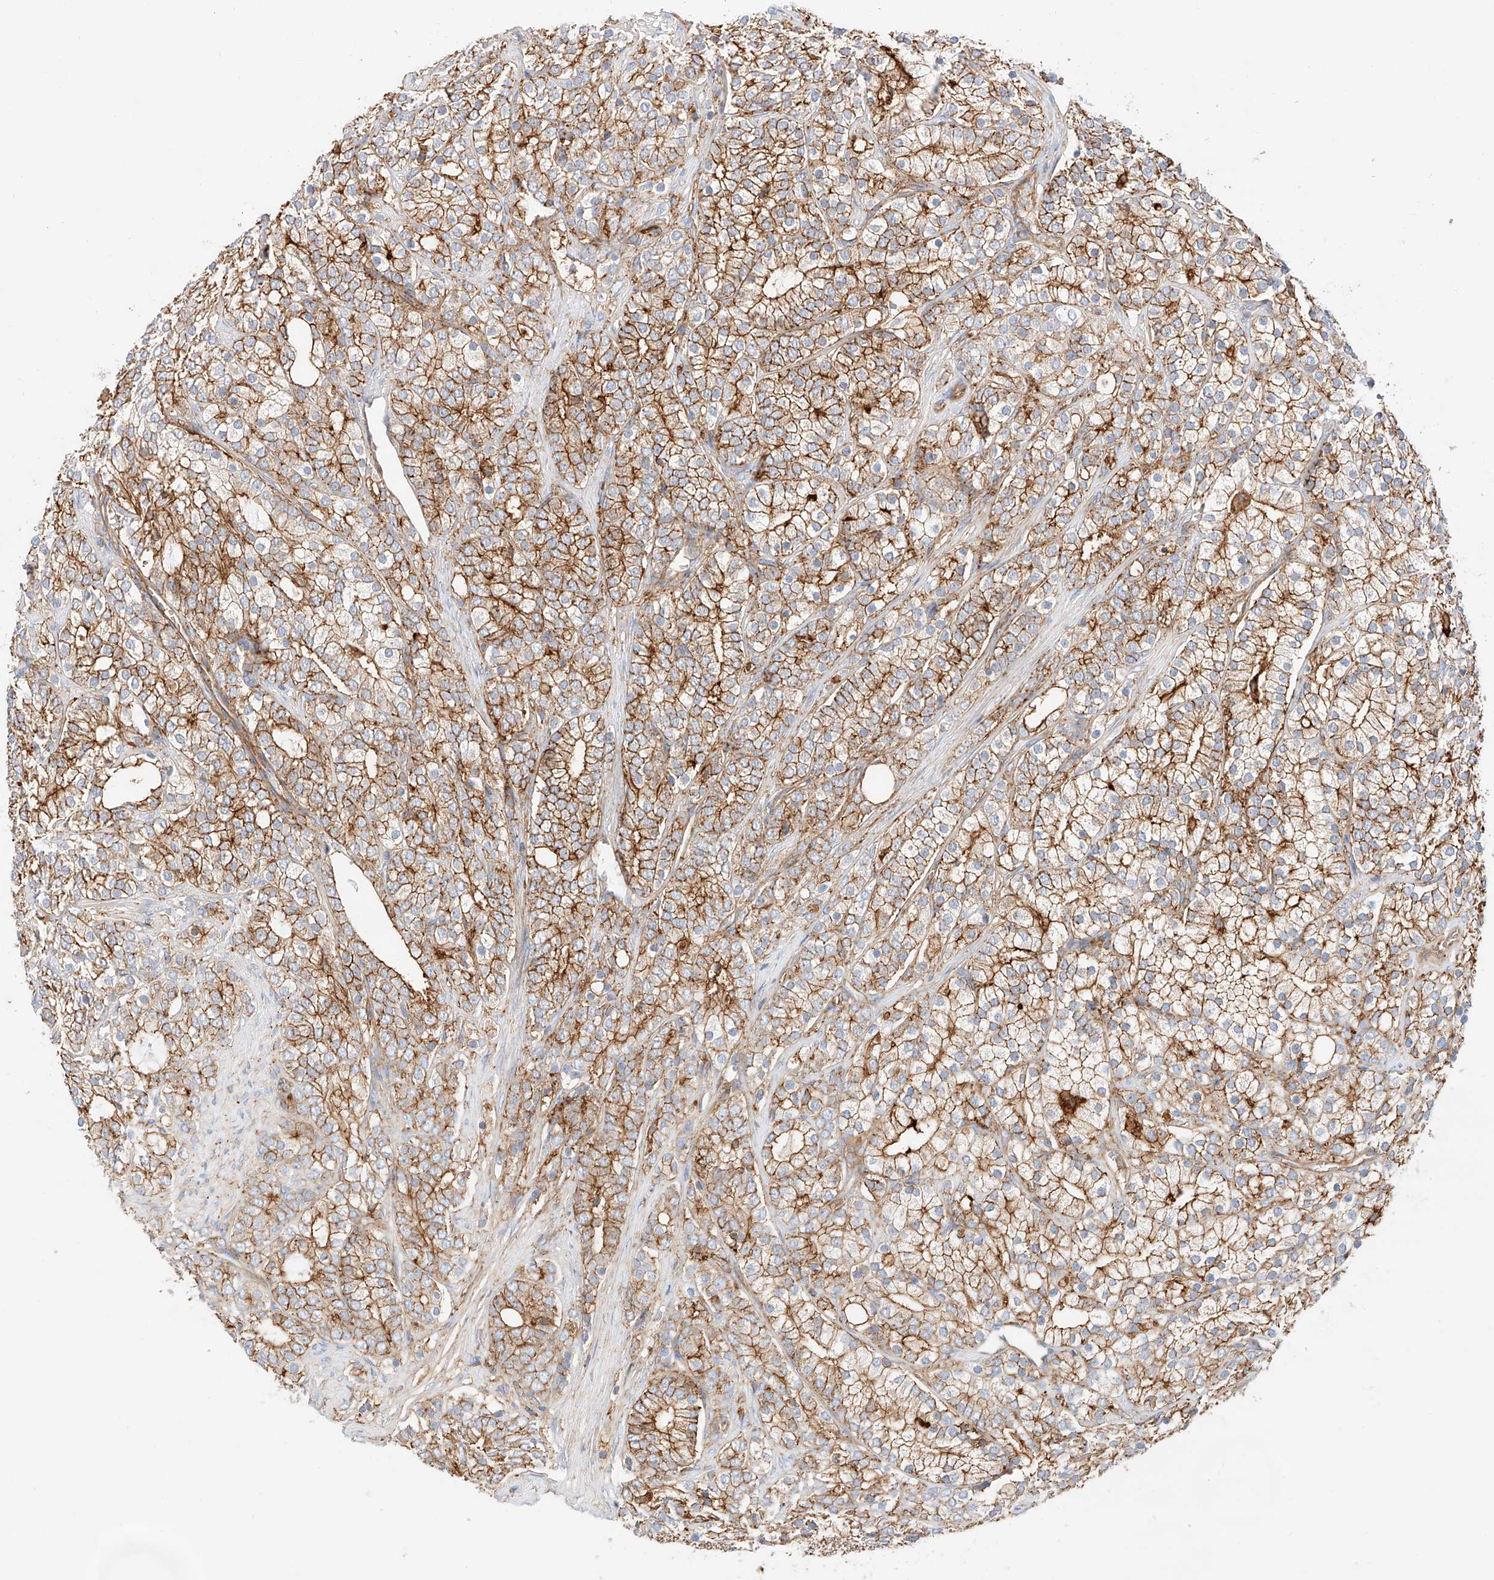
{"staining": {"intensity": "strong", "quantity": ">75%", "location": "cytoplasmic/membranous"}, "tissue": "prostate cancer", "cell_type": "Tumor cells", "image_type": "cancer", "snomed": [{"axis": "morphology", "description": "Adenocarcinoma, High grade"}, {"axis": "topography", "description": "Prostate"}], "caption": "Tumor cells show high levels of strong cytoplasmic/membranous positivity in about >75% of cells in human prostate cancer. Using DAB (brown) and hematoxylin (blue) stains, captured at high magnification using brightfield microscopy.", "gene": "HAUS4", "patient": {"sex": "male", "age": 57}}